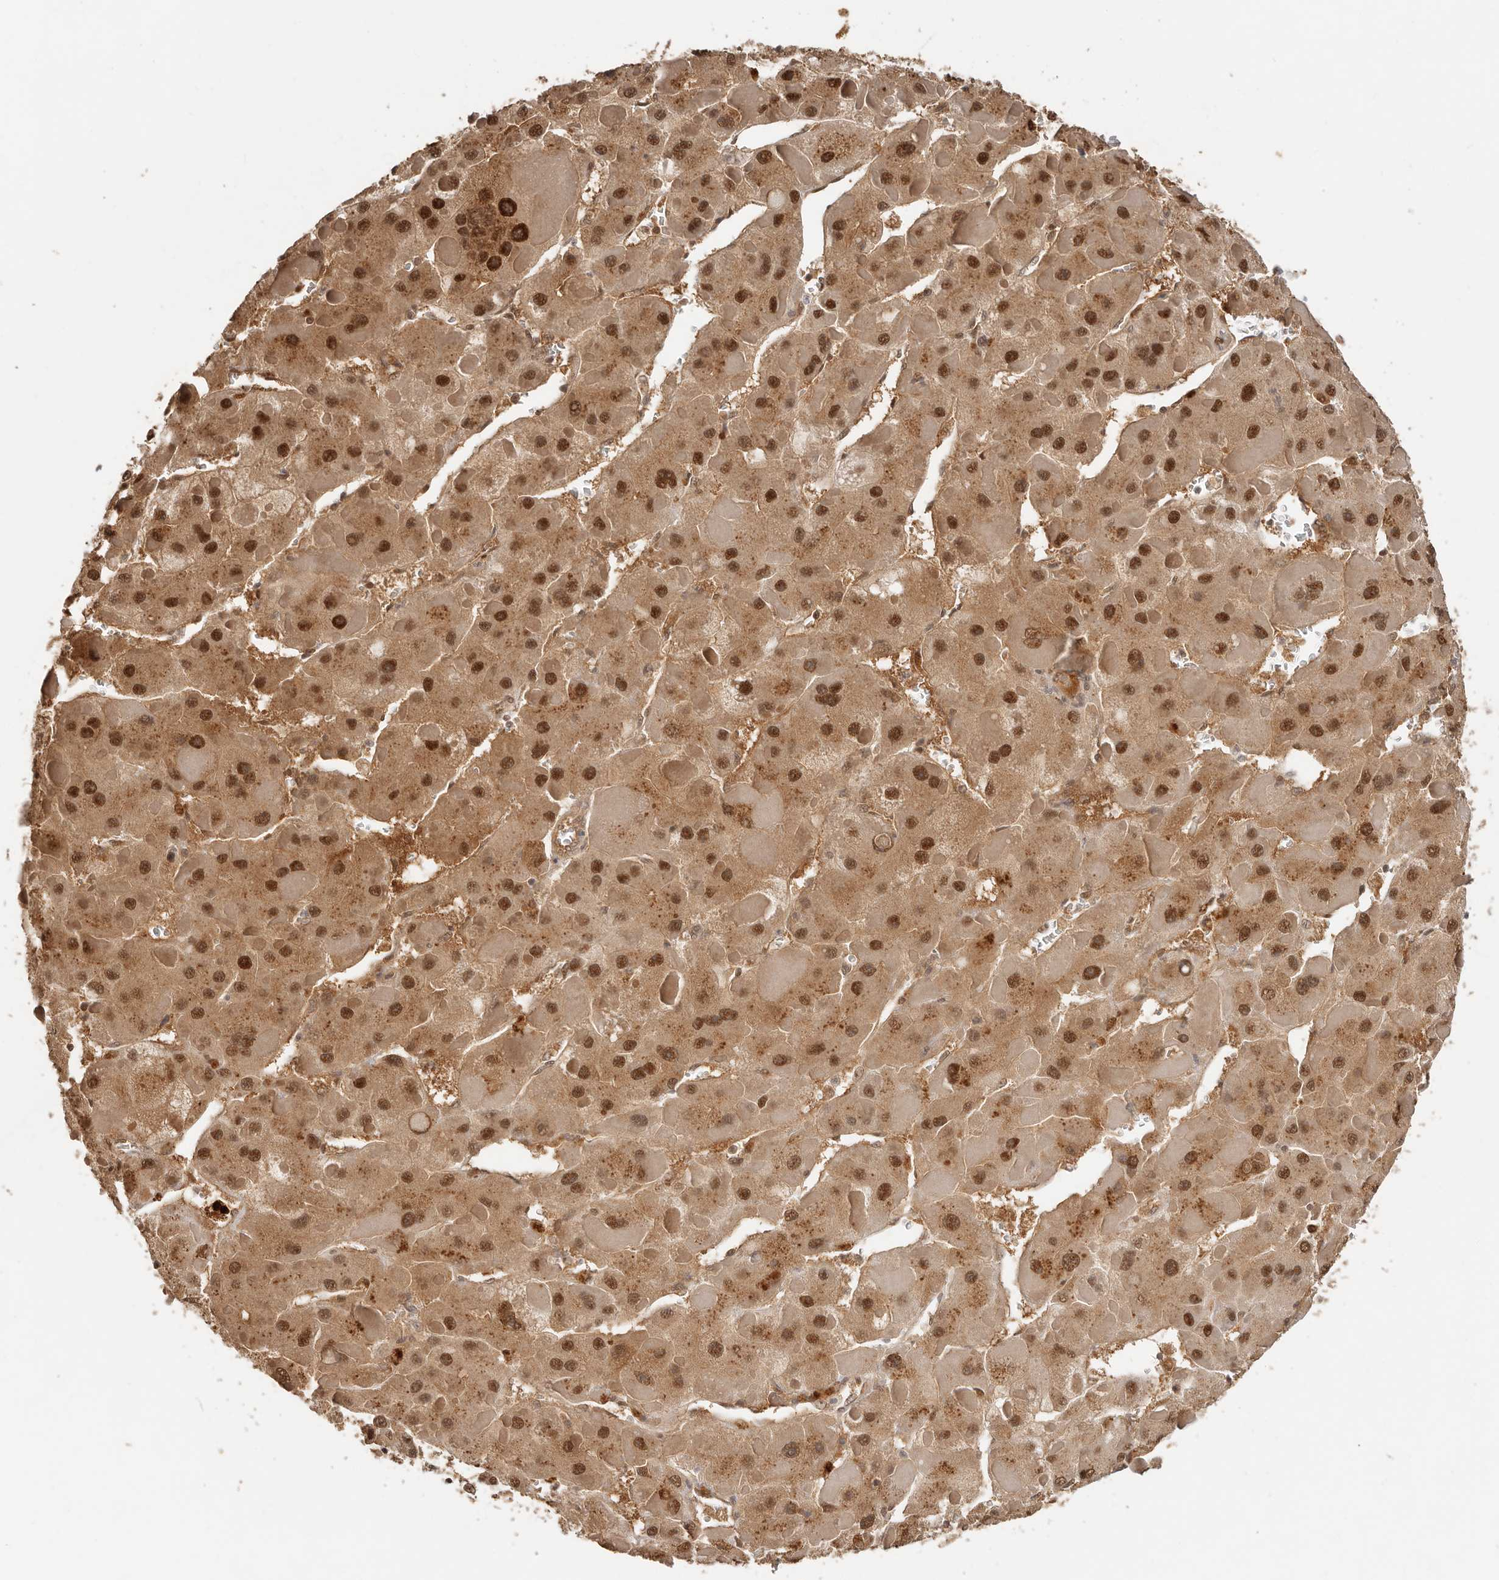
{"staining": {"intensity": "strong", "quantity": "25%-75%", "location": "cytoplasmic/membranous,nuclear"}, "tissue": "liver cancer", "cell_type": "Tumor cells", "image_type": "cancer", "snomed": [{"axis": "morphology", "description": "Carcinoma, Hepatocellular, NOS"}, {"axis": "topography", "description": "Liver"}], "caption": "A brown stain shows strong cytoplasmic/membranous and nuclear positivity of a protein in liver hepatocellular carcinoma tumor cells.", "gene": "PSMA5", "patient": {"sex": "female", "age": 73}}